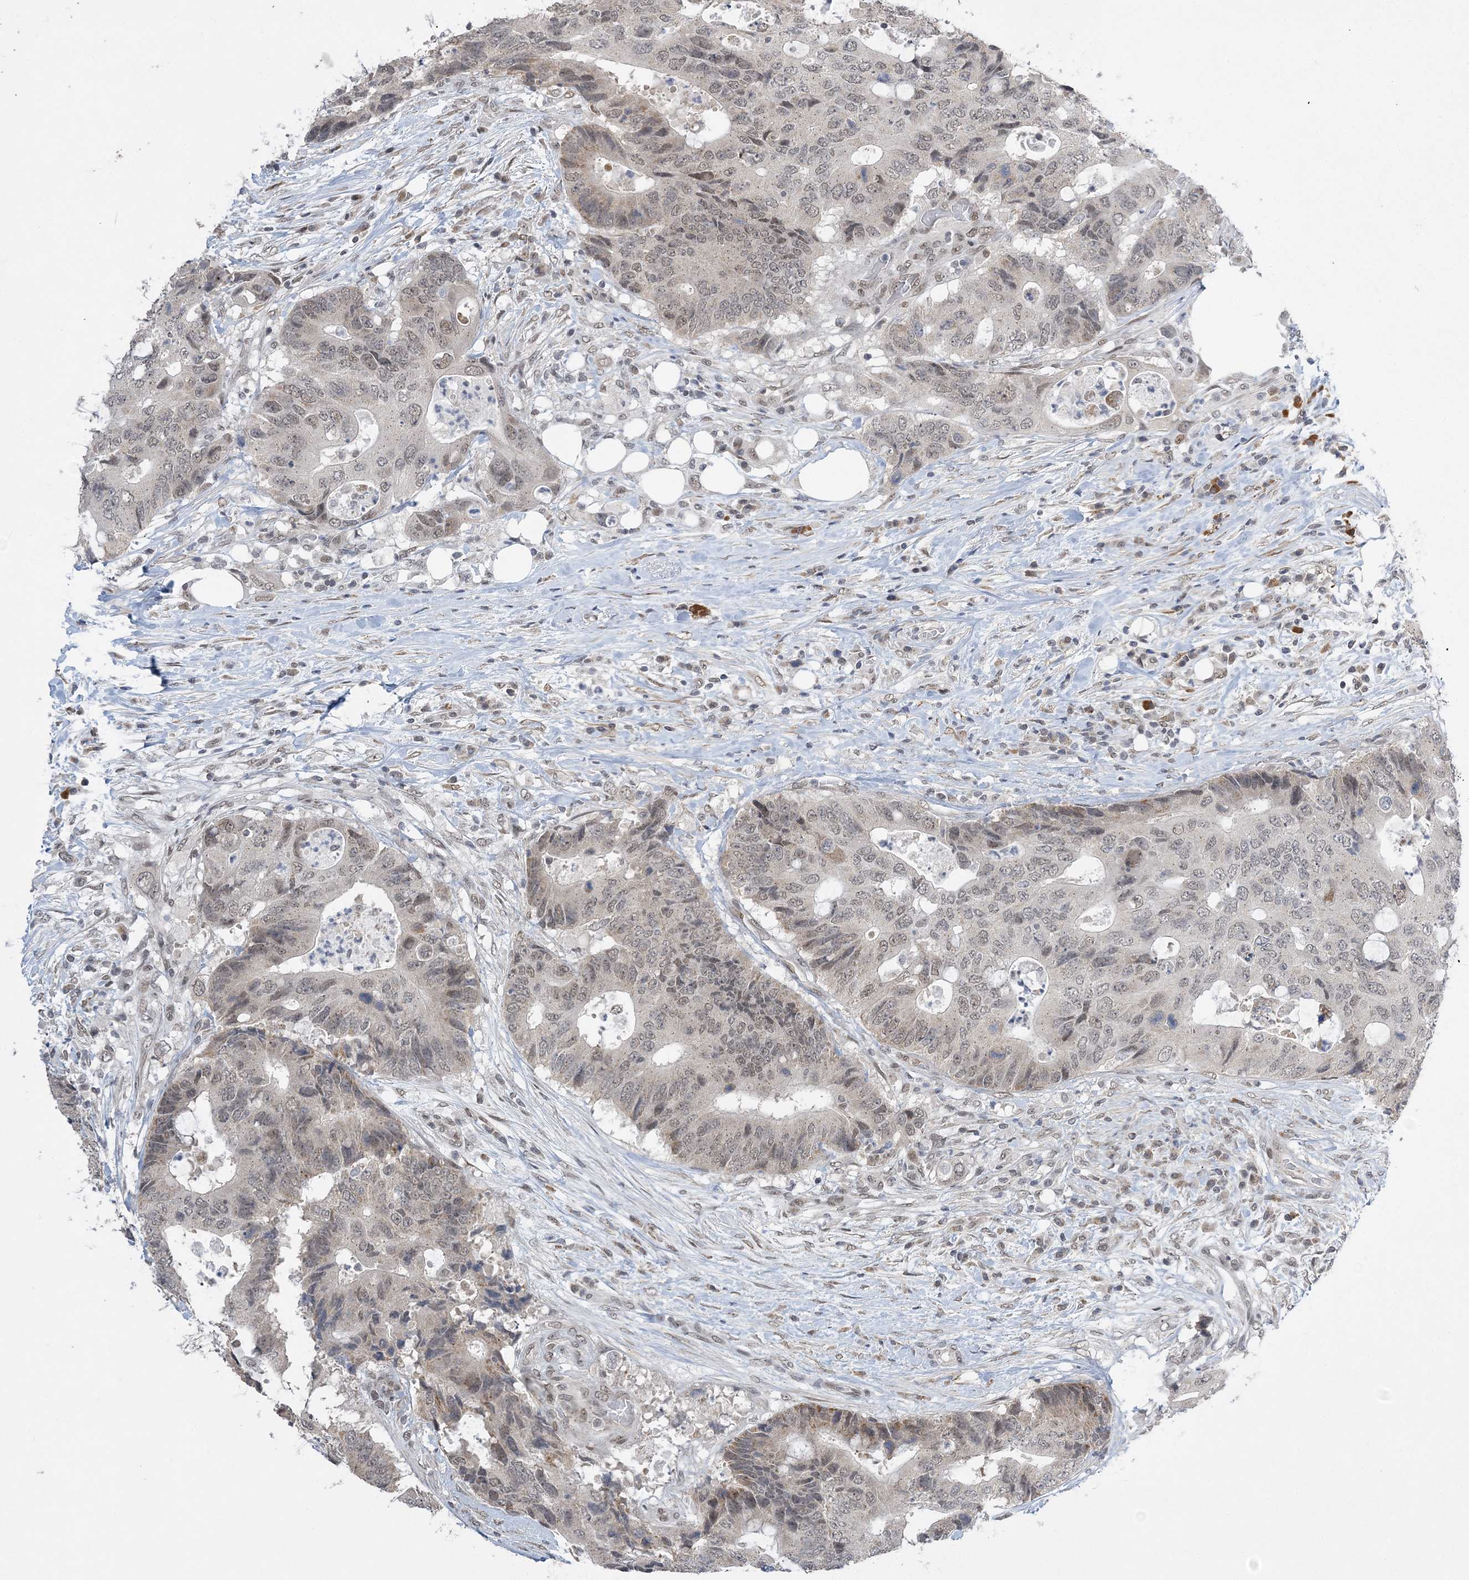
{"staining": {"intensity": "weak", "quantity": "25%-75%", "location": "nuclear"}, "tissue": "colorectal cancer", "cell_type": "Tumor cells", "image_type": "cancer", "snomed": [{"axis": "morphology", "description": "Adenocarcinoma, NOS"}, {"axis": "topography", "description": "Colon"}], "caption": "Tumor cells show weak nuclear positivity in about 25%-75% of cells in colorectal cancer.", "gene": "WAC", "patient": {"sex": "male", "age": 71}}